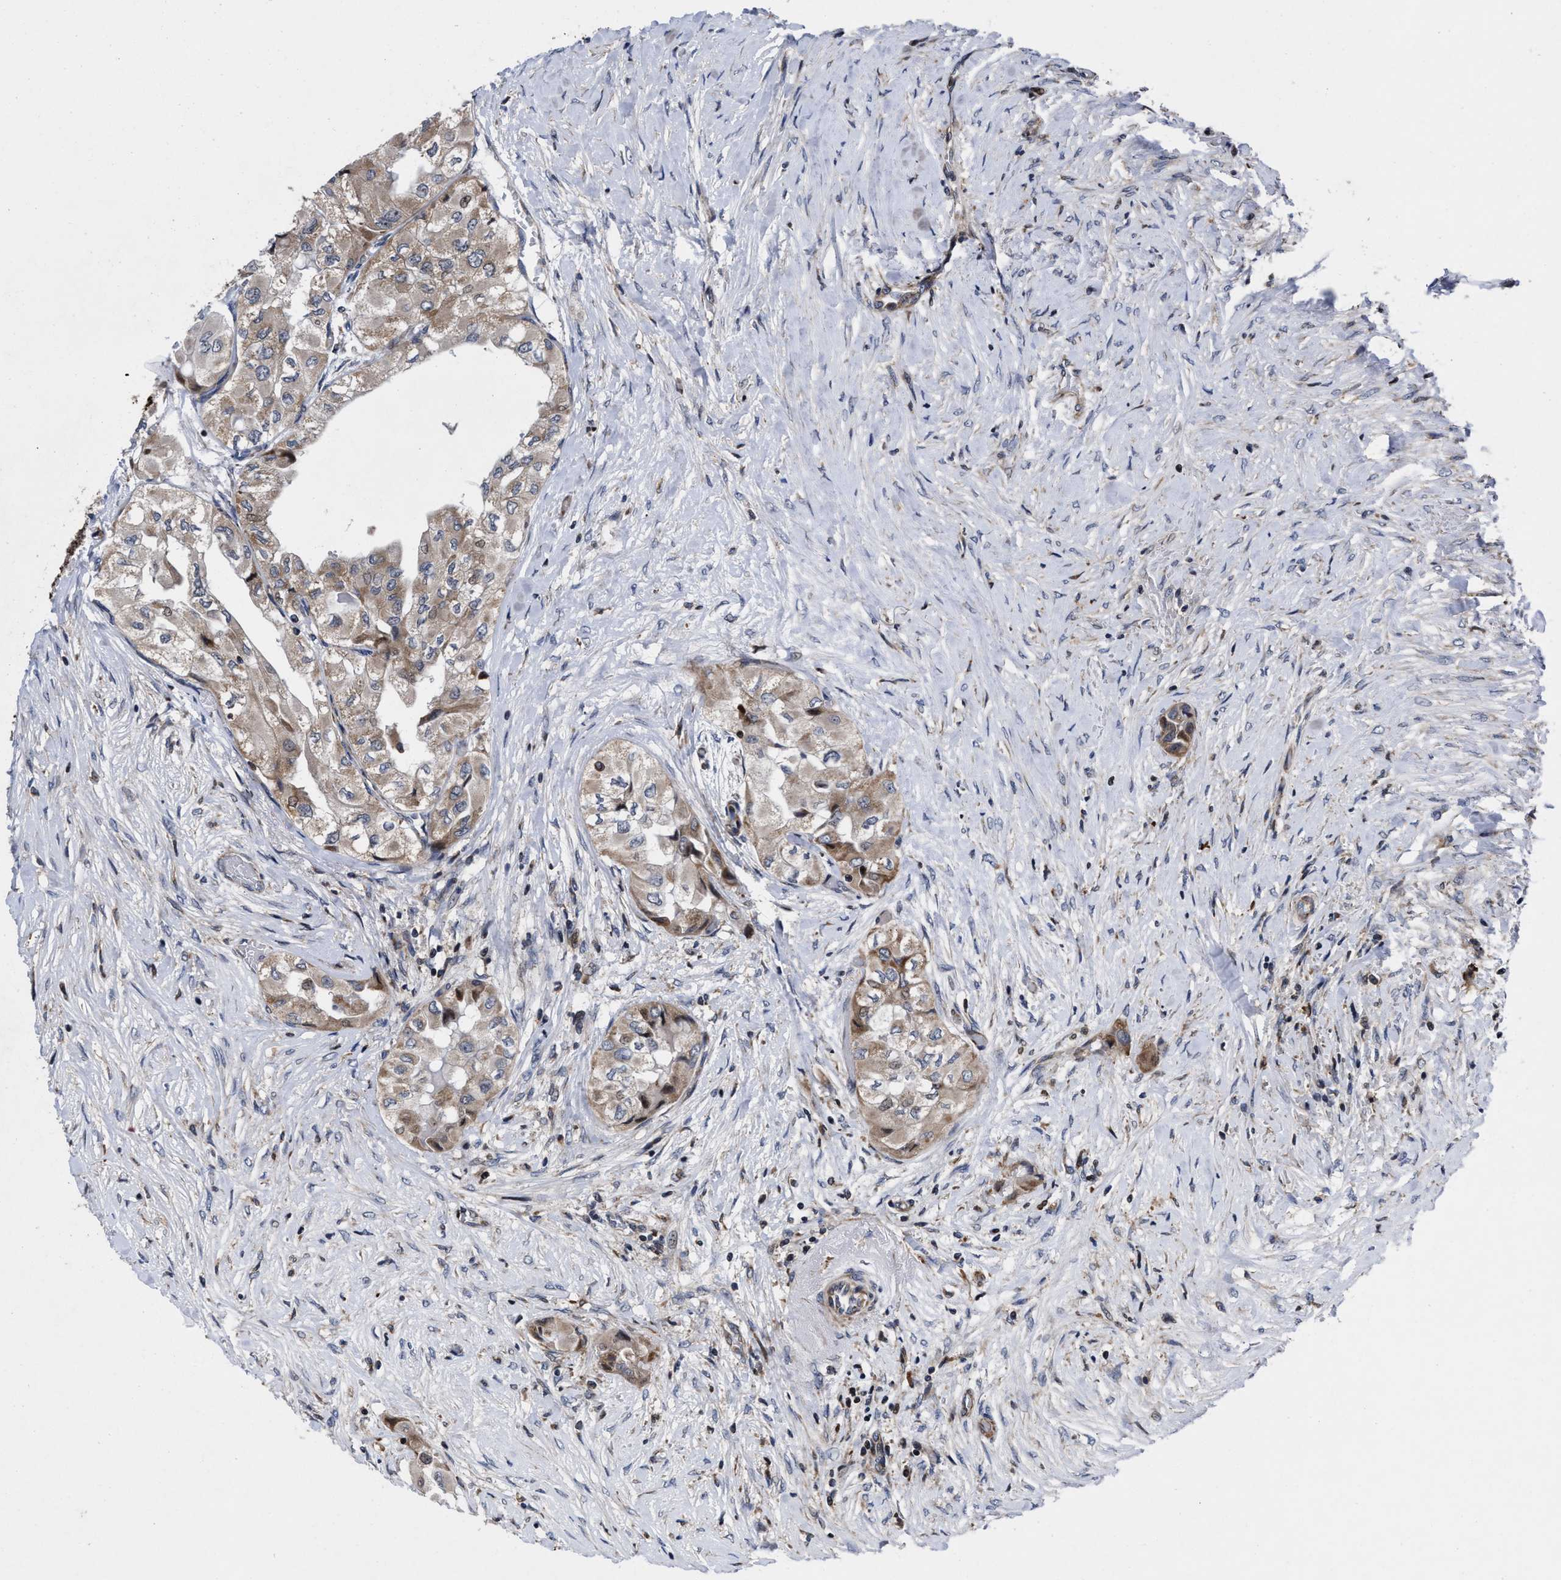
{"staining": {"intensity": "weak", "quantity": ">75%", "location": "cytoplasmic/membranous"}, "tissue": "thyroid cancer", "cell_type": "Tumor cells", "image_type": "cancer", "snomed": [{"axis": "morphology", "description": "Papillary adenocarcinoma, NOS"}, {"axis": "topography", "description": "Thyroid gland"}], "caption": "Immunohistochemical staining of thyroid papillary adenocarcinoma displays weak cytoplasmic/membranous protein positivity in approximately >75% of tumor cells. (Stains: DAB in brown, nuclei in blue, Microscopy: brightfield microscopy at high magnification).", "gene": "MRPL50", "patient": {"sex": "female", "age": 59}}